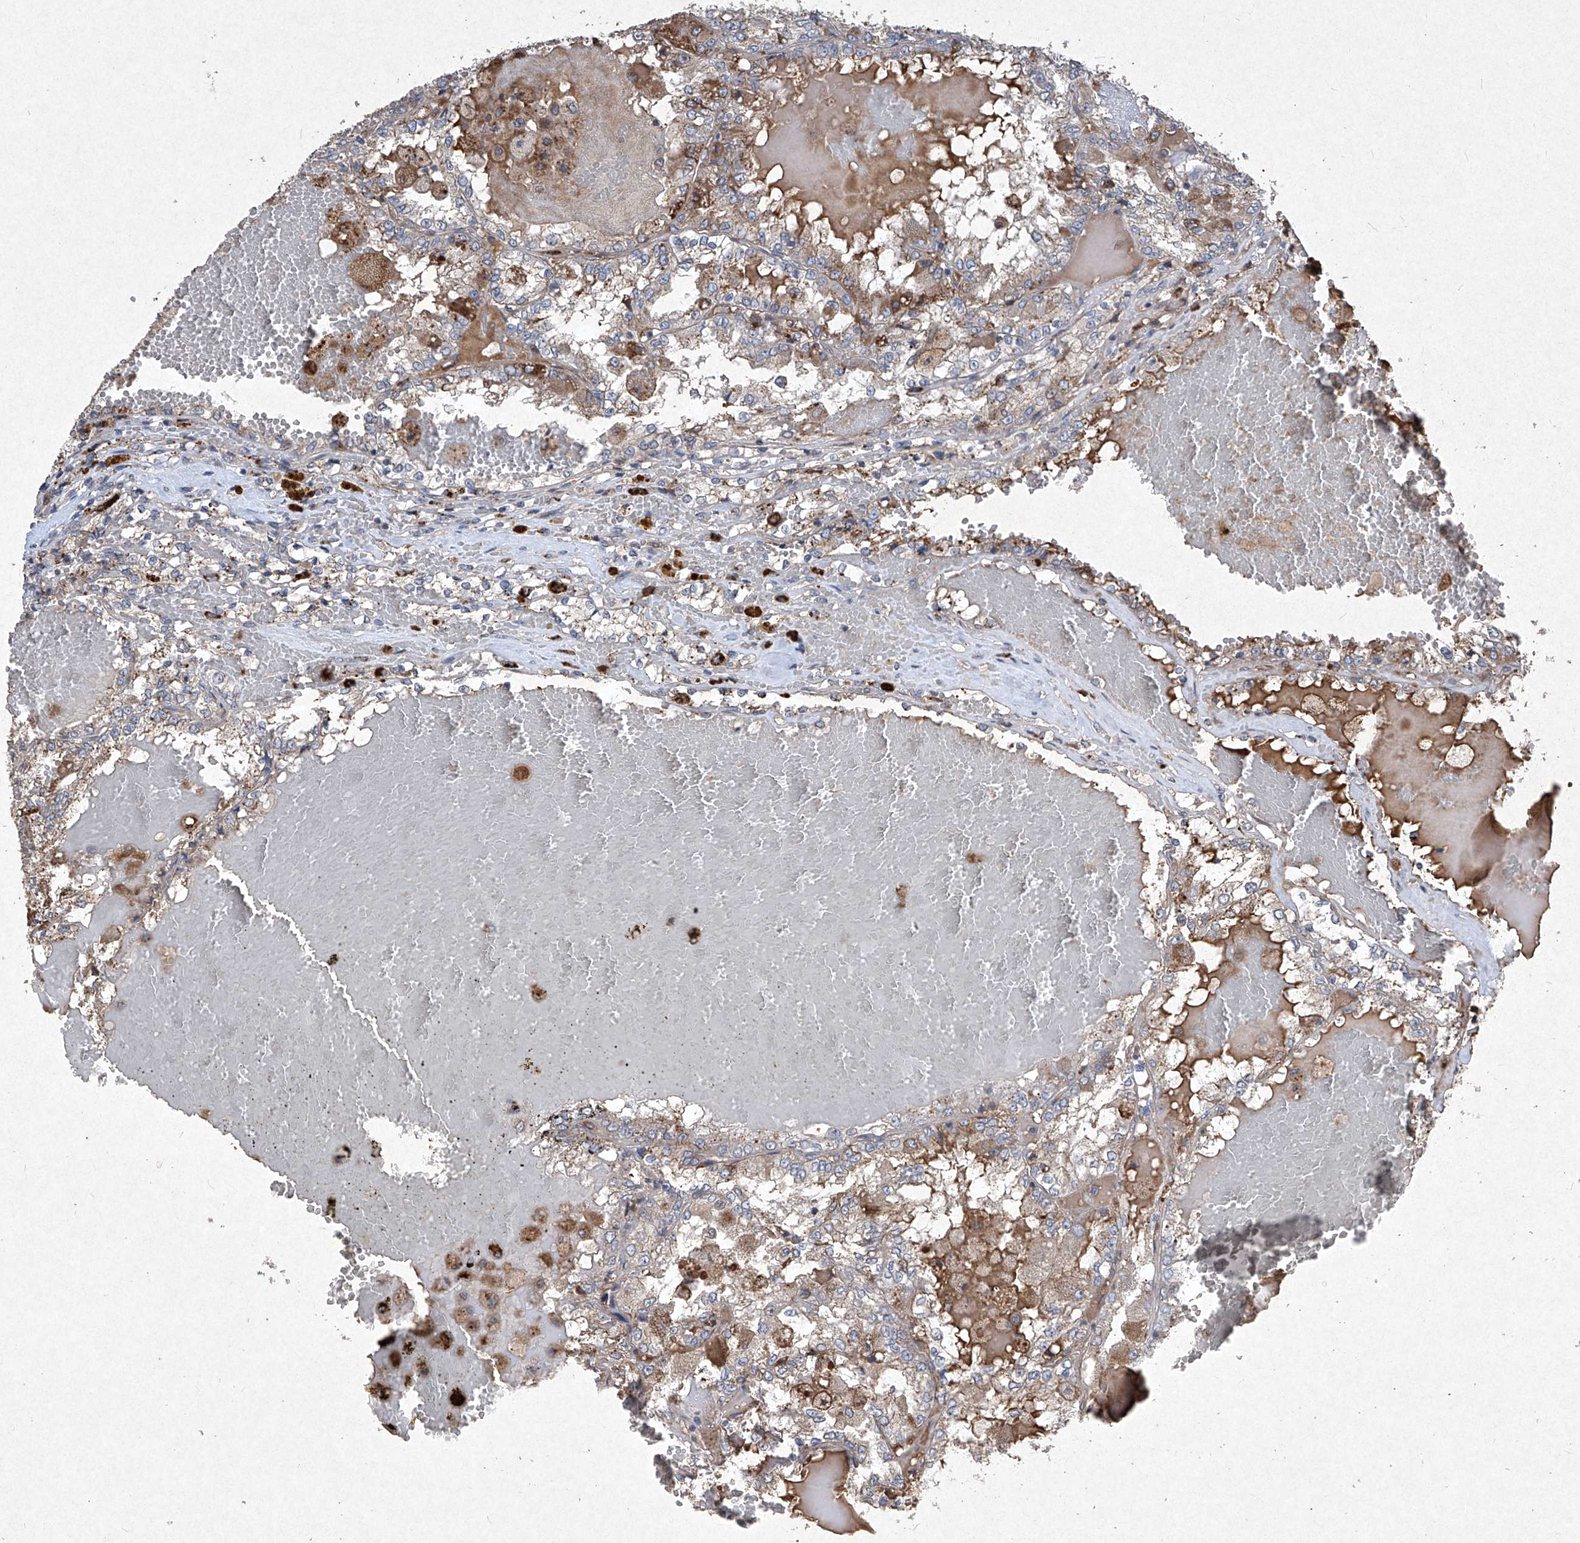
{"staining": {"intensity": "moderate", "quantity": "<25%", "location": "cytoplasmic/membranous"}, "tissue": "renal cancer", "cell_type": "Tumor cells", "image_type": "cancer", "snomed": [{"axis": "morphology", "description": "Adenocarcinoma, NOS"}, {"axis": "topography", "description": "Kidney"}], "caption": "Protein staining of adenocarcinoma (renal) tissue reveals moderate cytoplasmic/membranous expression in about <25% of tumor cells.", "gene": "MED16", "patient": {"sex": "female", "age": 56}}